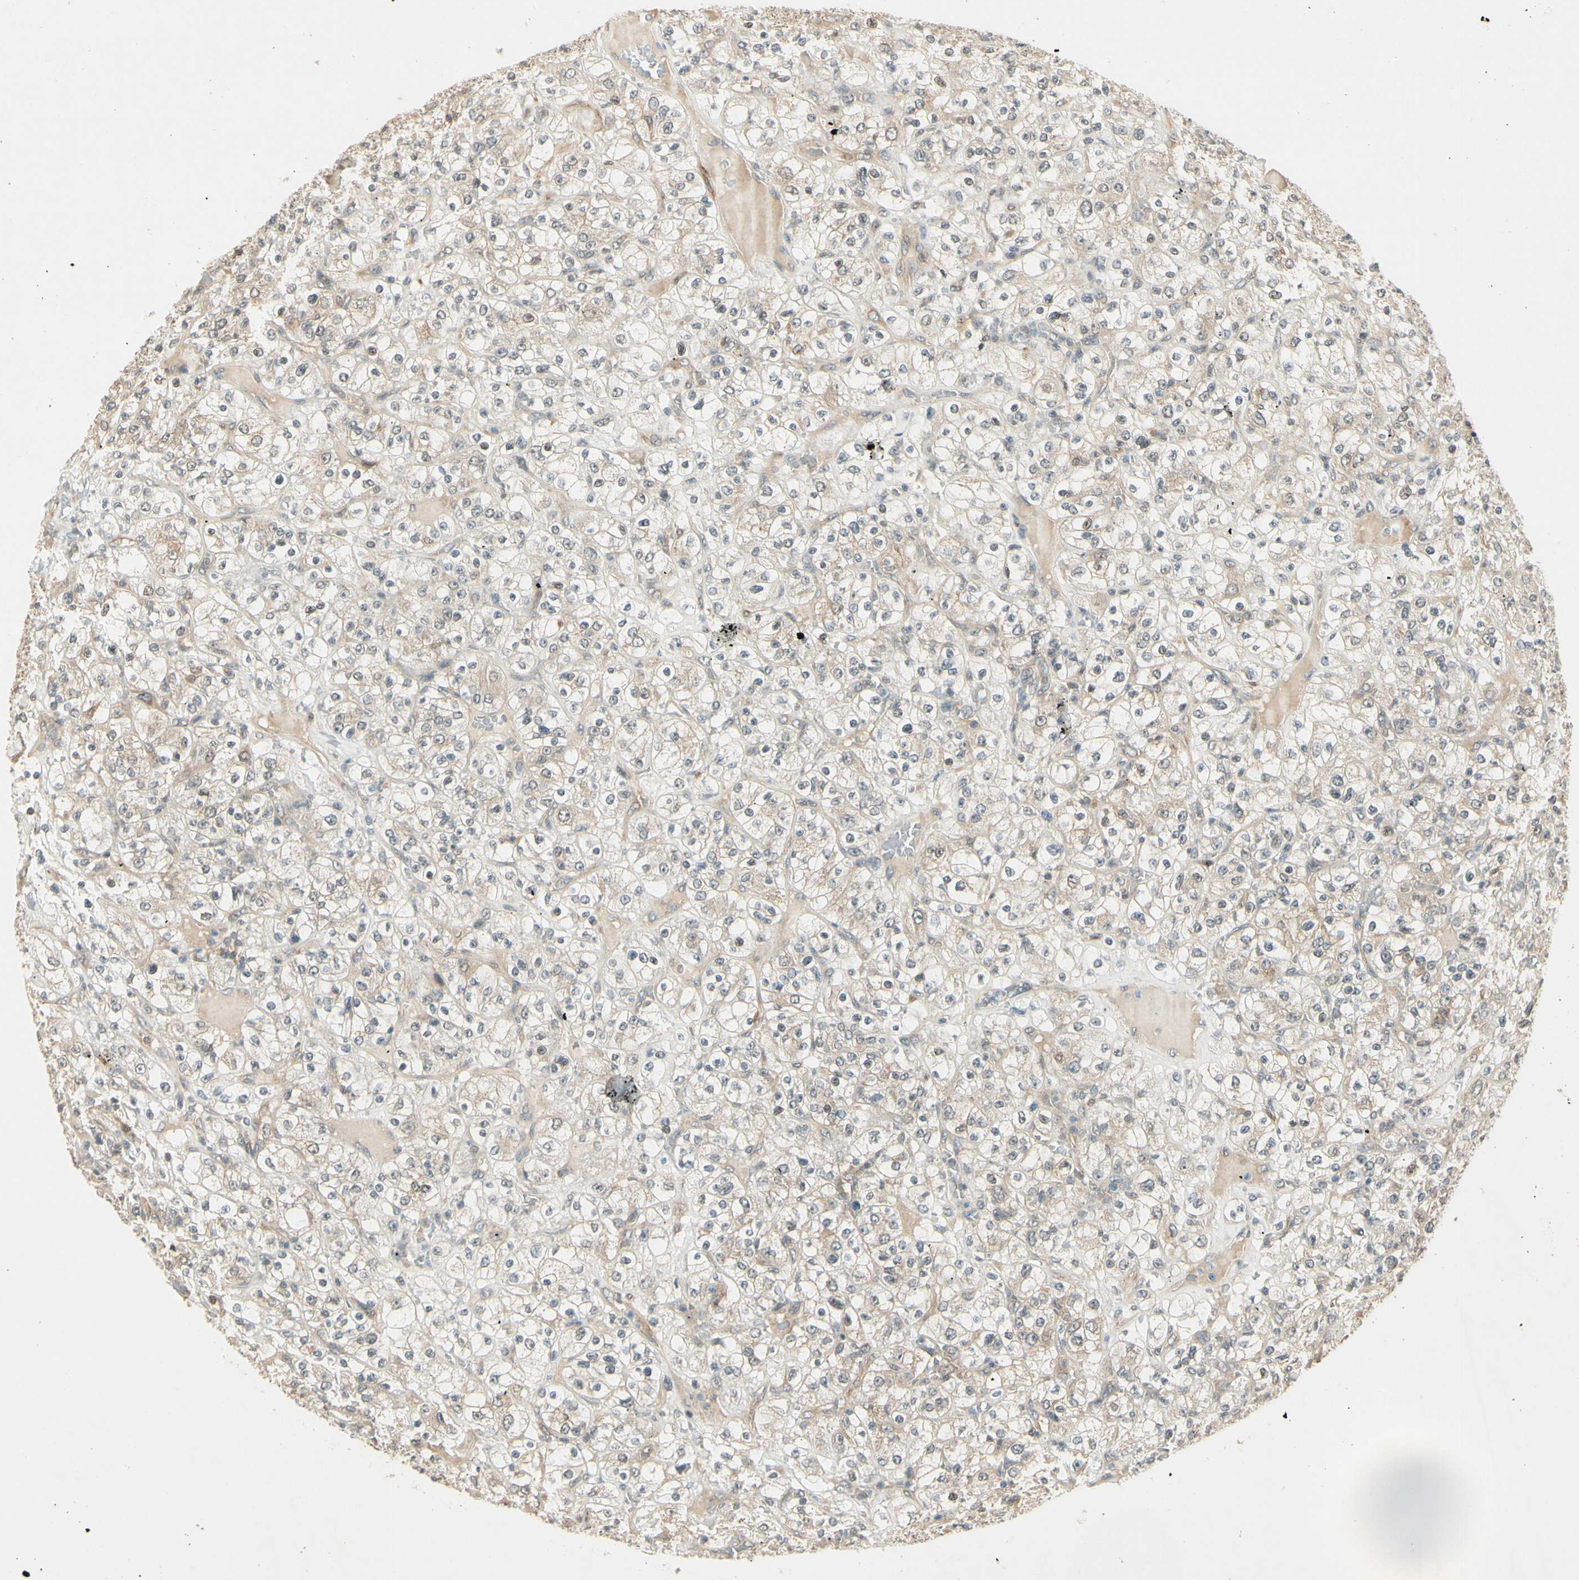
{"staining": {"intensity": "weak", "quantity": "<25%", "location": "cytoplasmic/membranous"}, "tissue": "renal cancer", "cell_type": "Tumor cells", "image_type": "cancer", "snomed": [{"axis": "morphology", "description": "Normal tissue, NOS"}, {"axis": "morphology", "description": "Adenocarcinoma, NOS"}, {"axis": "topography", "description": "Kidney"}], "caption": "High magnification brightfield microscopy of renal adenocarcinoma stained with DAB (3,3'-diaminobenzidine) (brown) and counterstained with hematoxylin (blue): tumor cells show no significant staining. (DAB (3,3'-diaminobenzidine) IHC with hematoxylin counter stain).", "gene": "IPO5", "patient": {"sex": "female", "age": 72}}